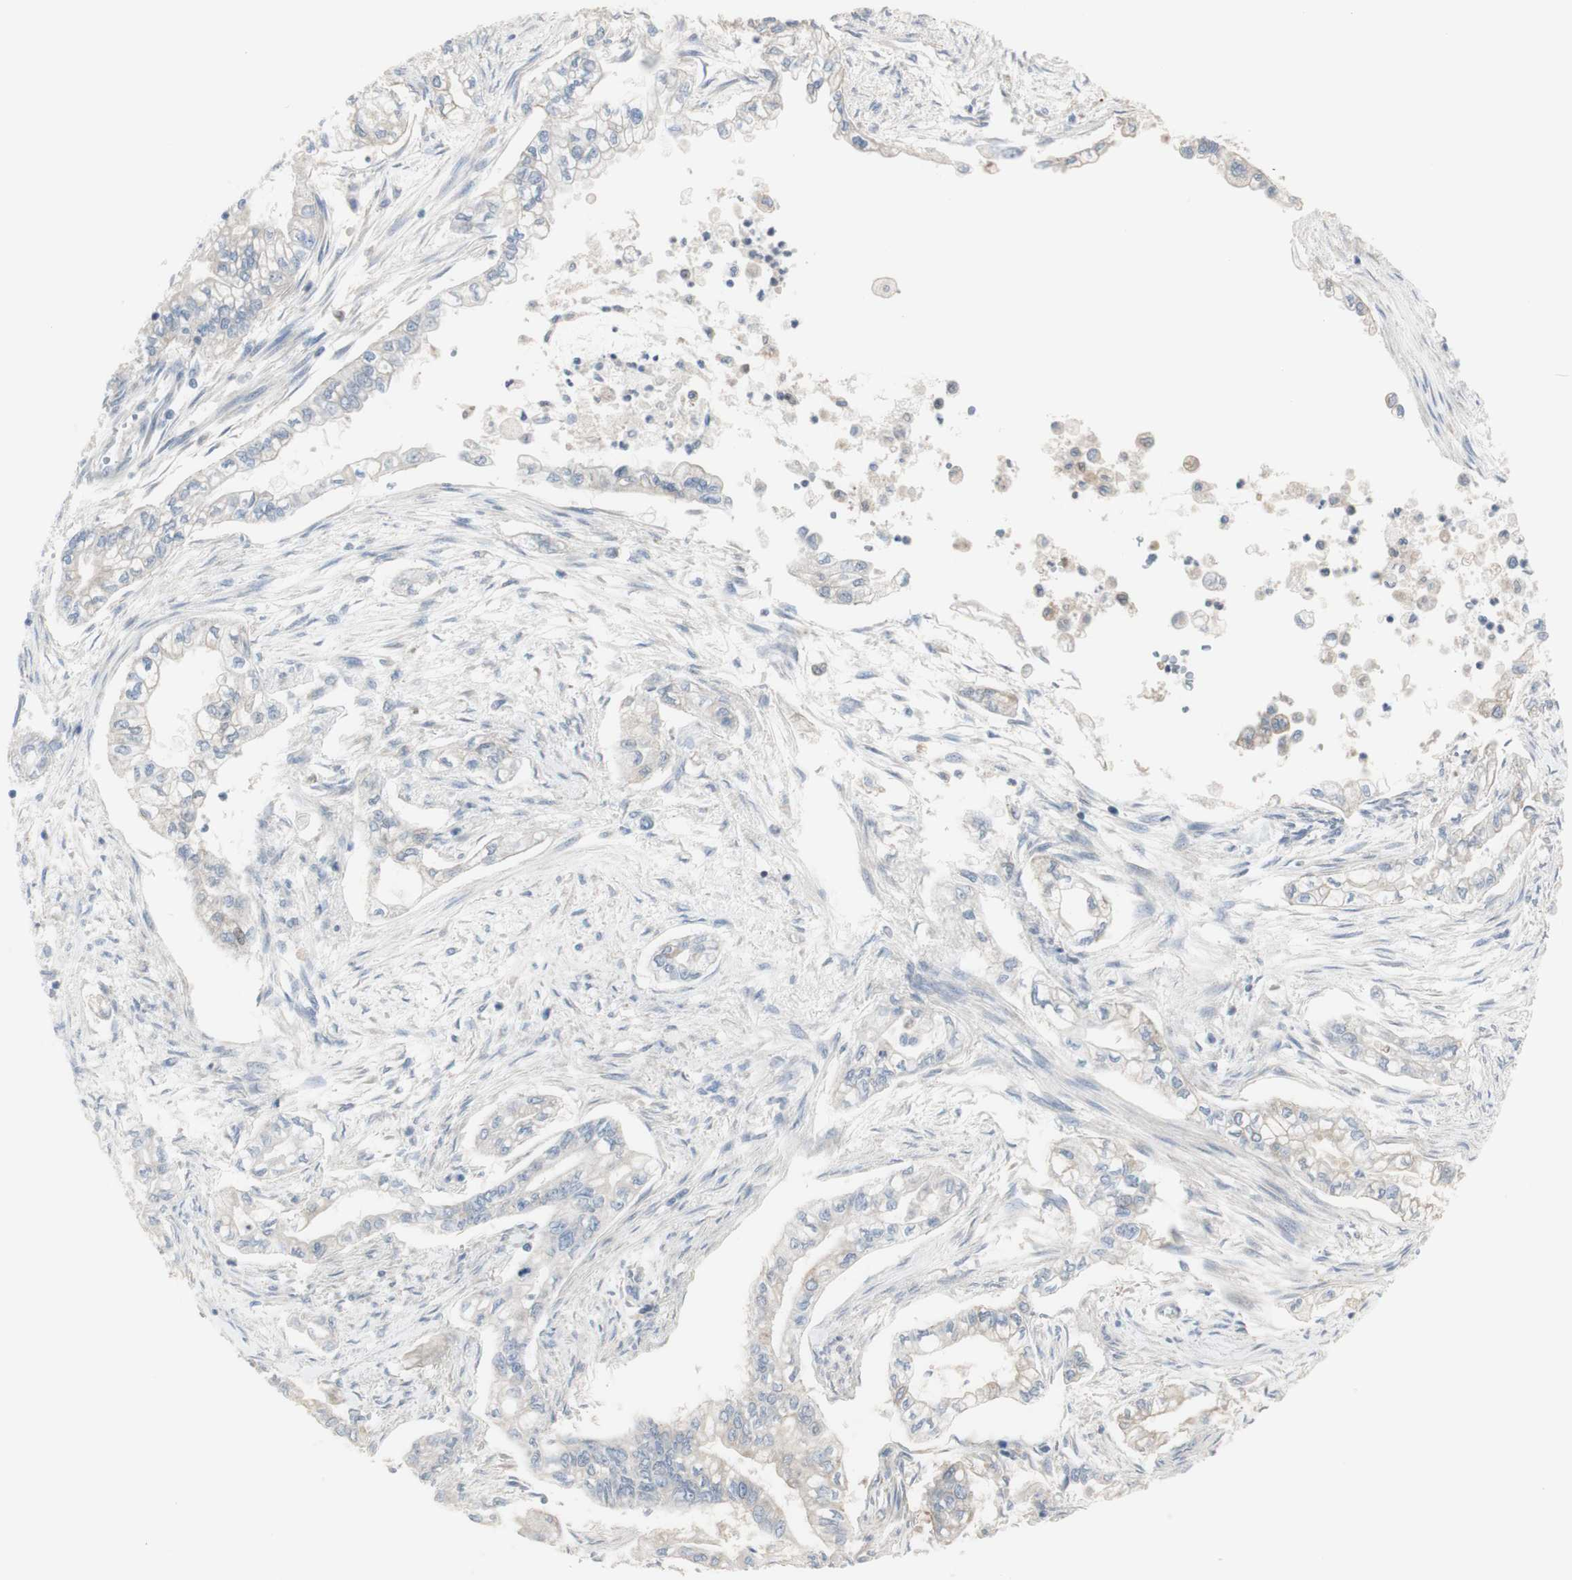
{"staining": {"intensity": "negative", "quantity": "none", "location": "none"}, "tissue": "pancreatic cancer", "cell_type": "Tumor cells", "image_type": "cancer", "snomed": [{"axis": "morphology", "description": "Normal tissue, NOS"}, {"axis": "topography", "description": "Pancreas"}], "caption": "This is a histopathology image of IHC staining of pancreatic cancer, which shows no positivity in tumor cells.", "gene": "C3orf52", "patient": {"sex": "male", "age": 42}}